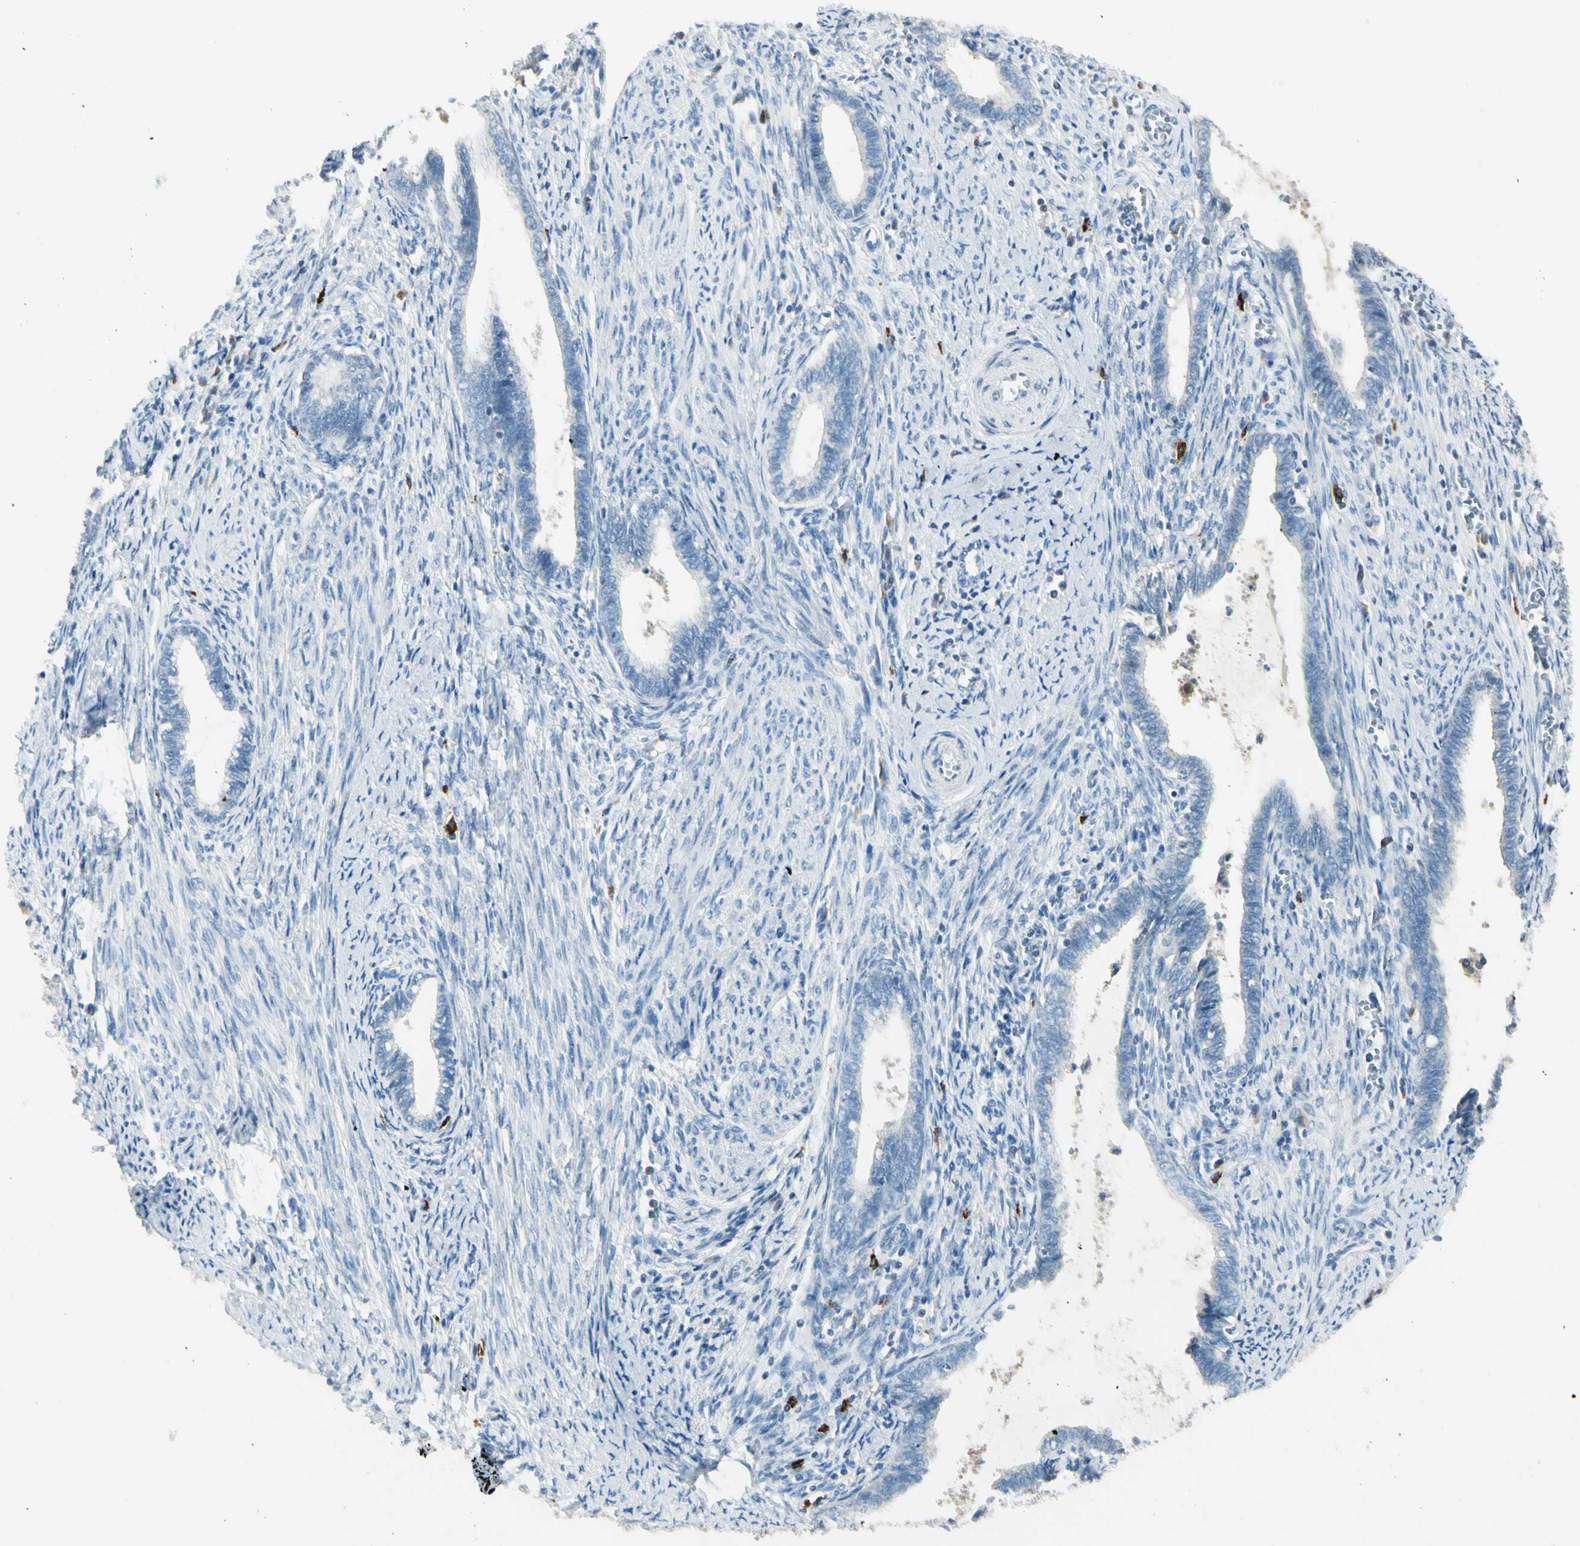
{"staining": {"intensity": "negative", "quantity": "none", "location": "none"}, "tissue": "cervical cancer", "cell_type": "Tumor cells", "image_type": "cancer", "snomed": [{"axis": "morphology", "description": "Adenocarcinoma, NOS"}, {"axis": "topography", "description": "Cervix"}], "caption": "A high-resolution micrograph shows IHC staining of cervical cancer (adenocarcinoma), which shows no significant staining in tumor cells.", "gene": "DLG4", "patient": {"sex": "female", "age": 44}}